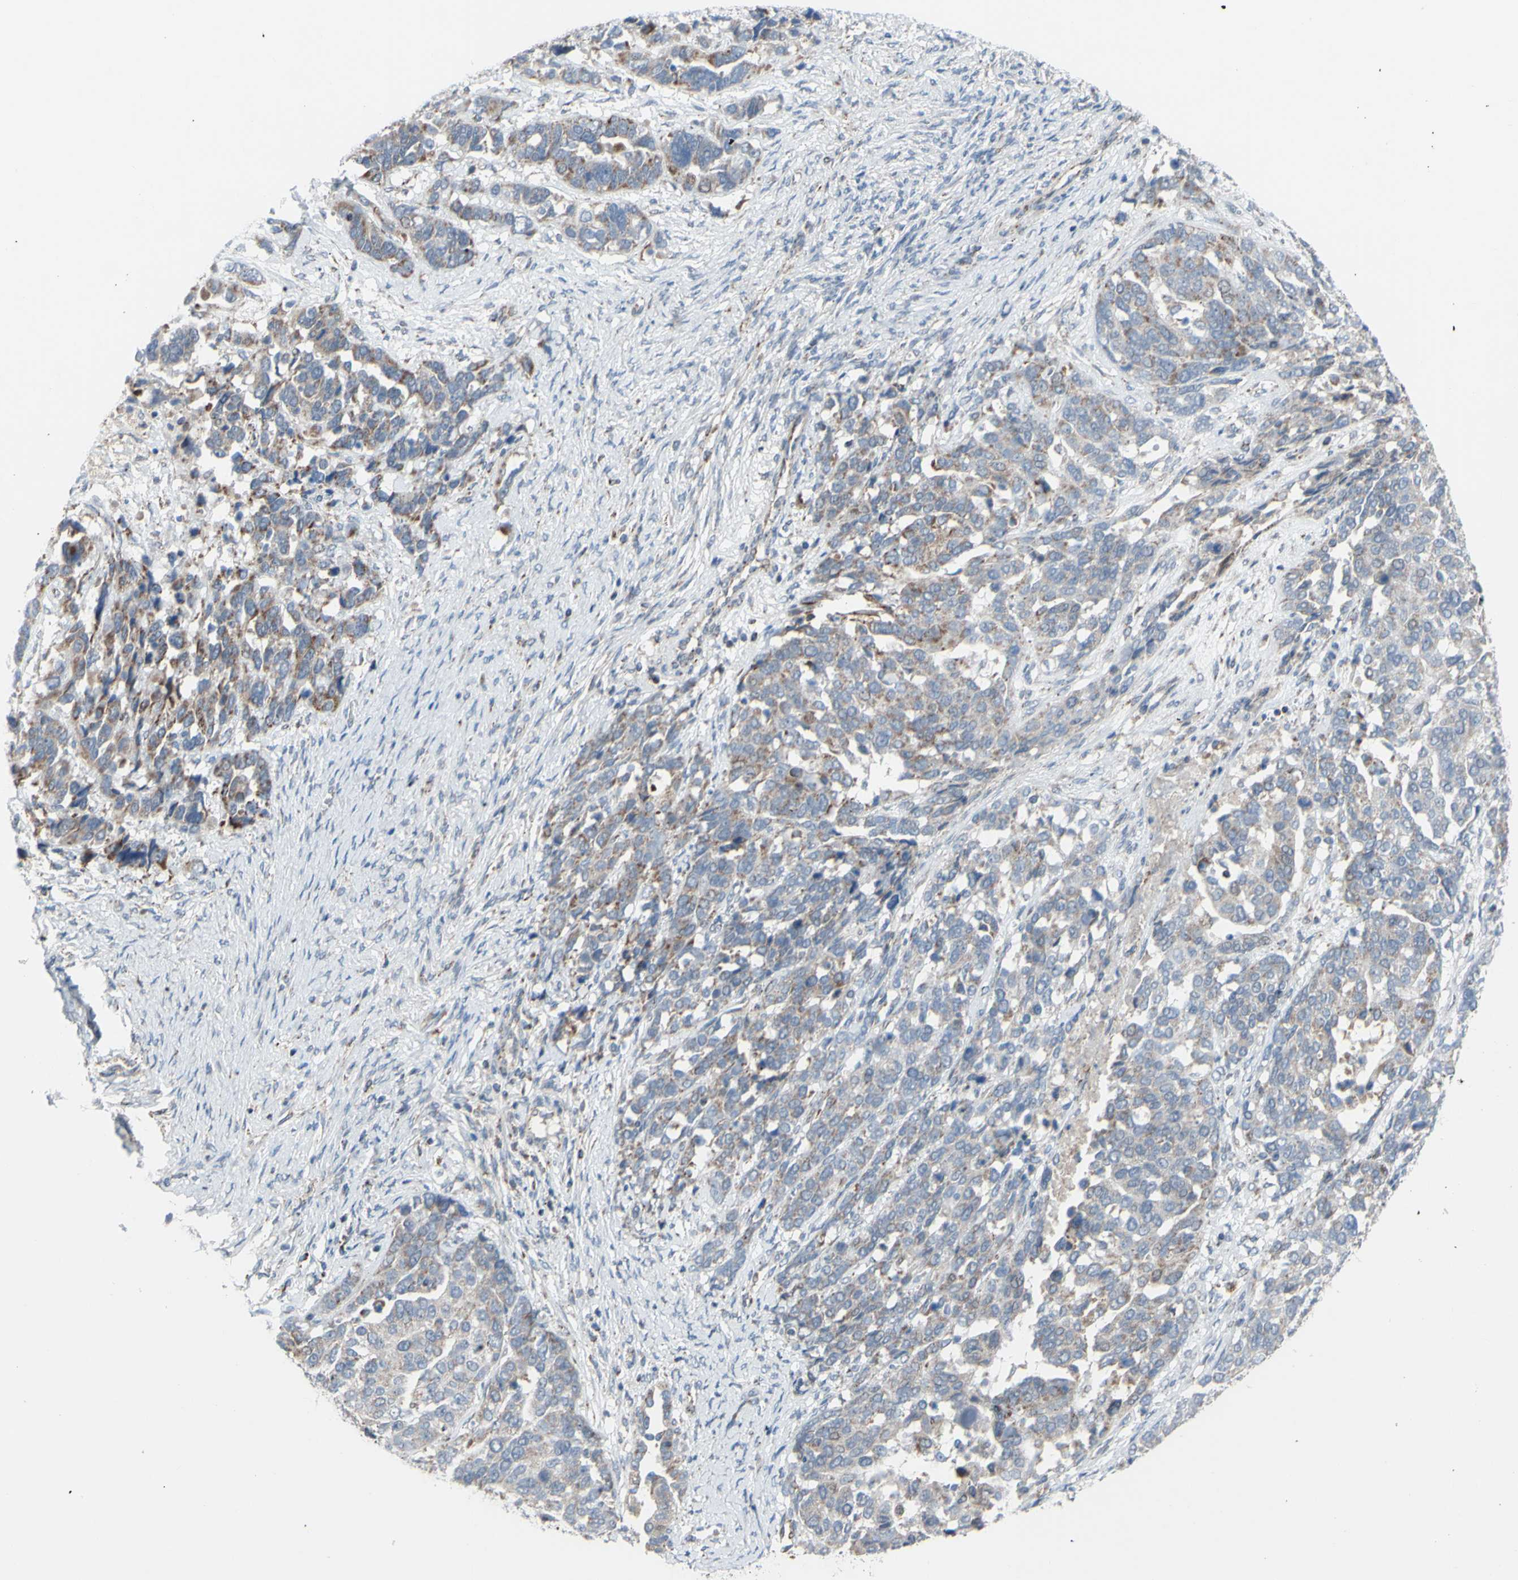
{"staining": {"intensity": "weak", "quantity": "25%-75%", "location": "cytoplasmic/membranous"}, "tissue": "ovarian cancer", "cell_type": "Tumor cells", "image_type": "cancer", "snomed": [{"axis": "morphology", "description": "Cystadenocarcinoma, serous, NOS"}, {"axis": "topography", "description": "Ovary"}], "caption": "Tumor cells reveal low levels of weak cytoplasmic/membranous staining in about 25%-75% of cells in serous cystadenocarcinoma (ovarian).", "gene": "GLT8D1", "patient": {"sex": "female", "age": 44}}